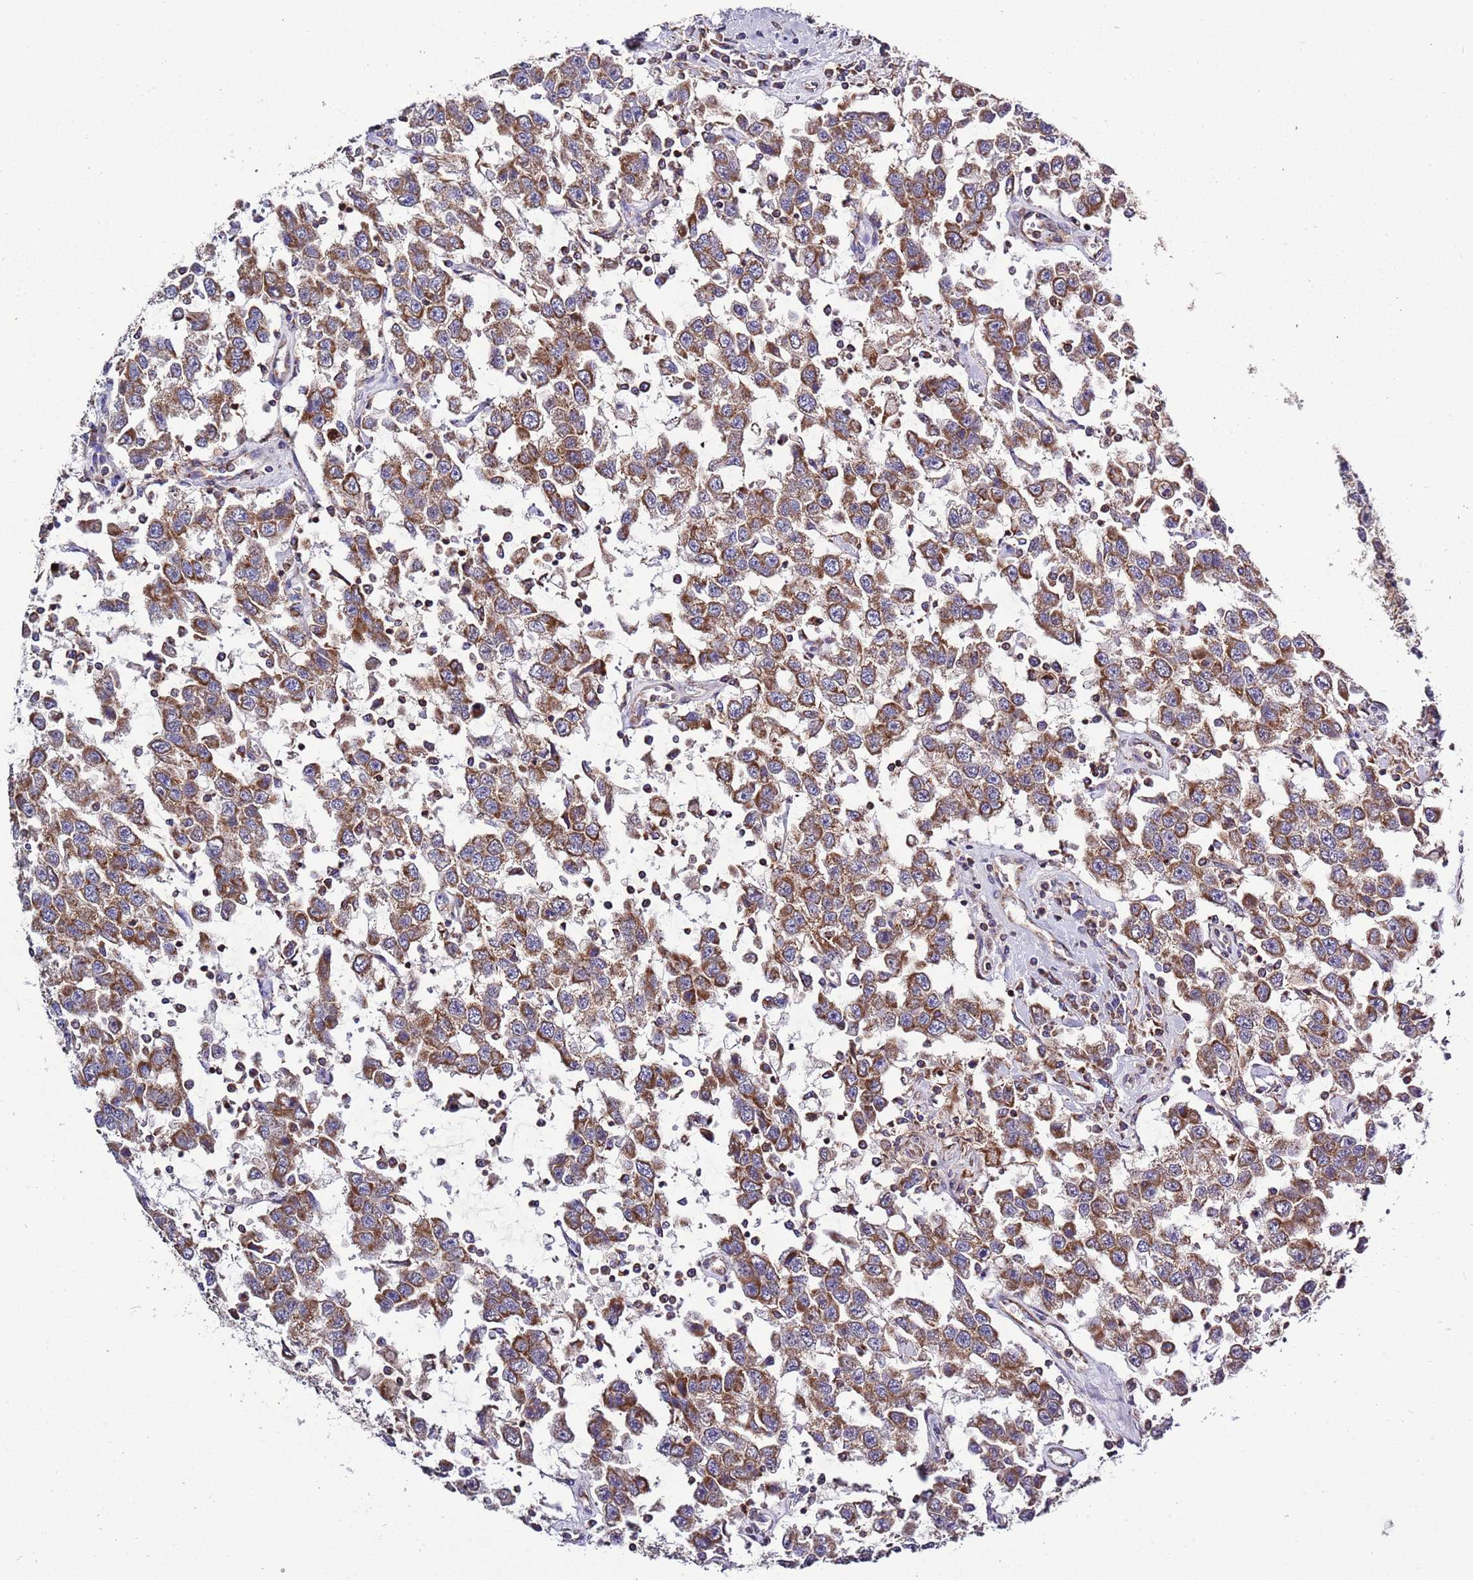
{"staining": {"intensity": "moderate", "quantity": ">75%", "location": "cytoplasmic/membranous"}, "tissue": "testis cancer", "cell_type": "Tumor cells", "image_type": "cancer", "snomed": [{"axis": "morphology", "description": "Seminoma, NOS"}, {"axis": "topography", "description": "Testis"}], "caption": "High-magnification brightfield microscopy of testis cancer stained with DAB (brown) and counterstained with hematoxylin (blue). tumor cells exhibit moderate cytoplasmic/membranous positivity is present in approximately>75% of cells.", "gene": "IRS4", "patient": {"sex": "male", "age": 41}}